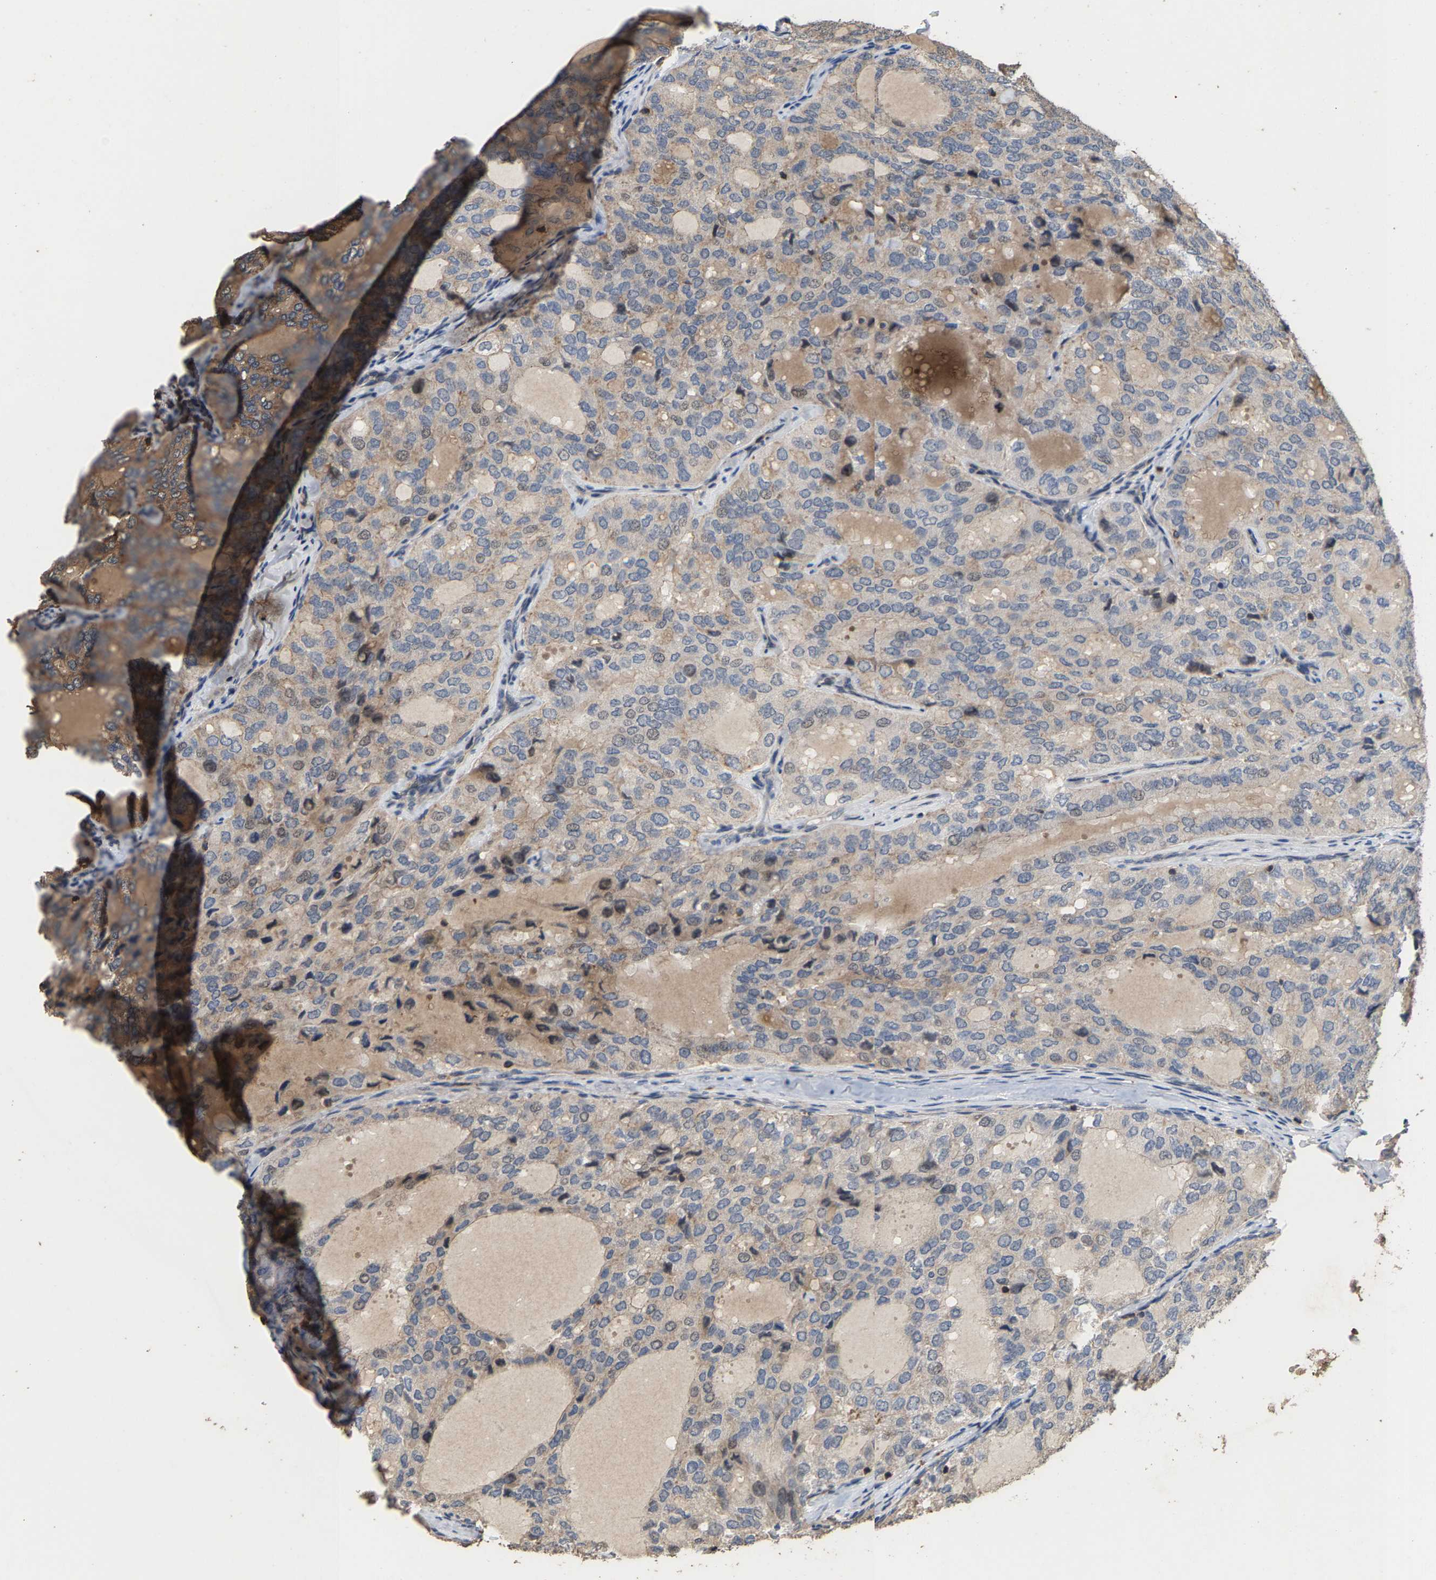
{"staining": {"intensity": "negative", "quantity": "none", "location": "none"}, "tissue": "thyroid cancer", "cell_type": "Tumor cells", "image_type": "cancer", "snomed": [{"axis": "morphology", "description": "Follicular adenoma carcinoma, NOS"}, {"axis": "topography", "description": "Thyroid gland"}], "caption": "This is an IHC histopathology image of human thyroid cancer (follicular adenoma carcinoma). There is no staining in tumor cells.", "gene": "TDRKH", "patient": {"sex": "male", "age": 75}}